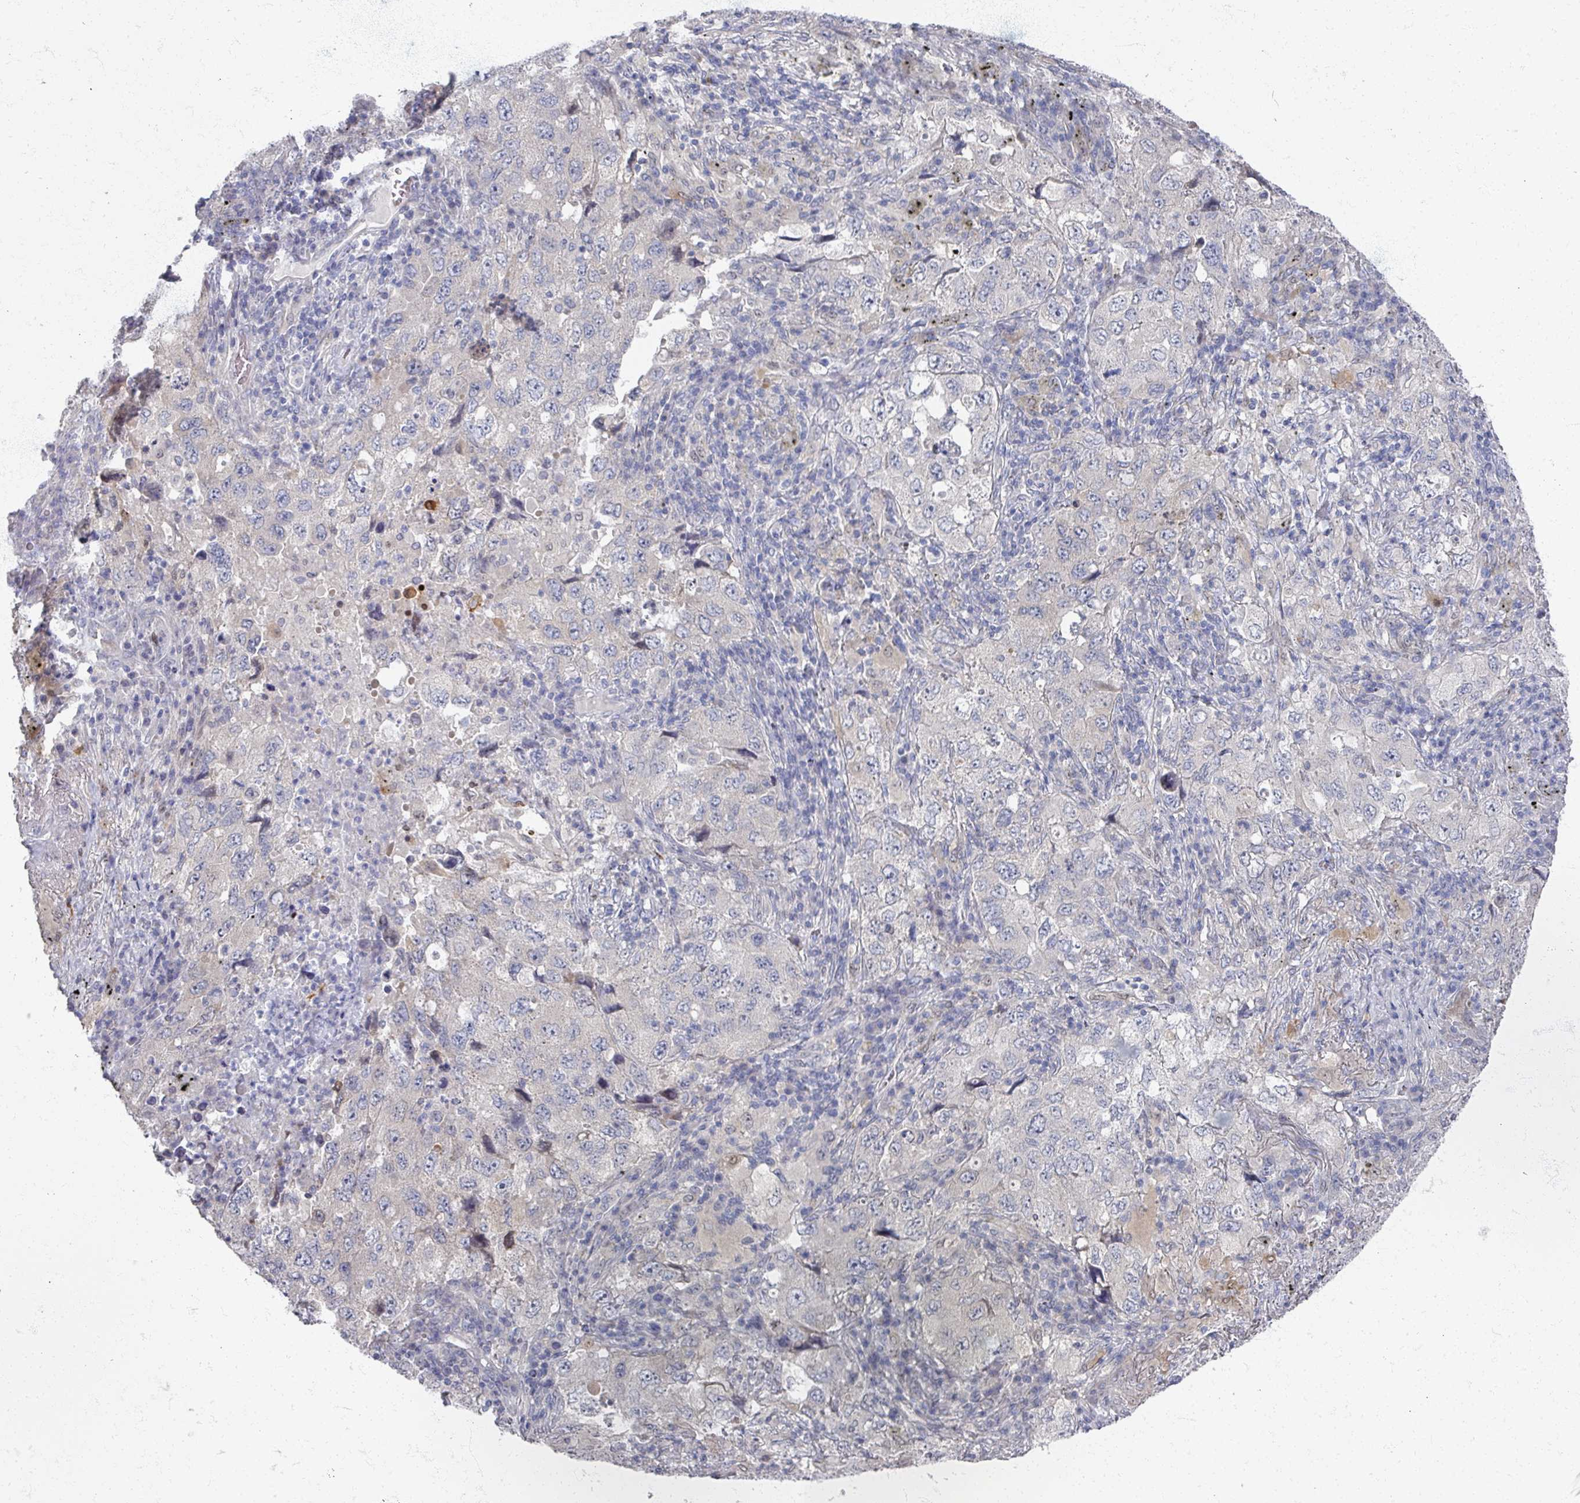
{"staining": {"intensity": "negative", "quantity": "none", "location": "none"}, "tissue": "lung cancer", "cell_type": "Tumor cells", "image_type": "cancer", "snomed": [{"axis": "morphology", "description": "Adenocarcinoma, NOS"}, {"axis": "topography", "description": "Lung"}], "caption": "Tumor cells show no significant protein staining in adenocarcinoma (lung). The staining was performed using DAB to visualize the protein expression in brown, while the nuclei were stained in blue with hematoxylin (Magnification: 20x).", "gene": "TTYH3", "patient": {"sex": "female", "age": 57}}